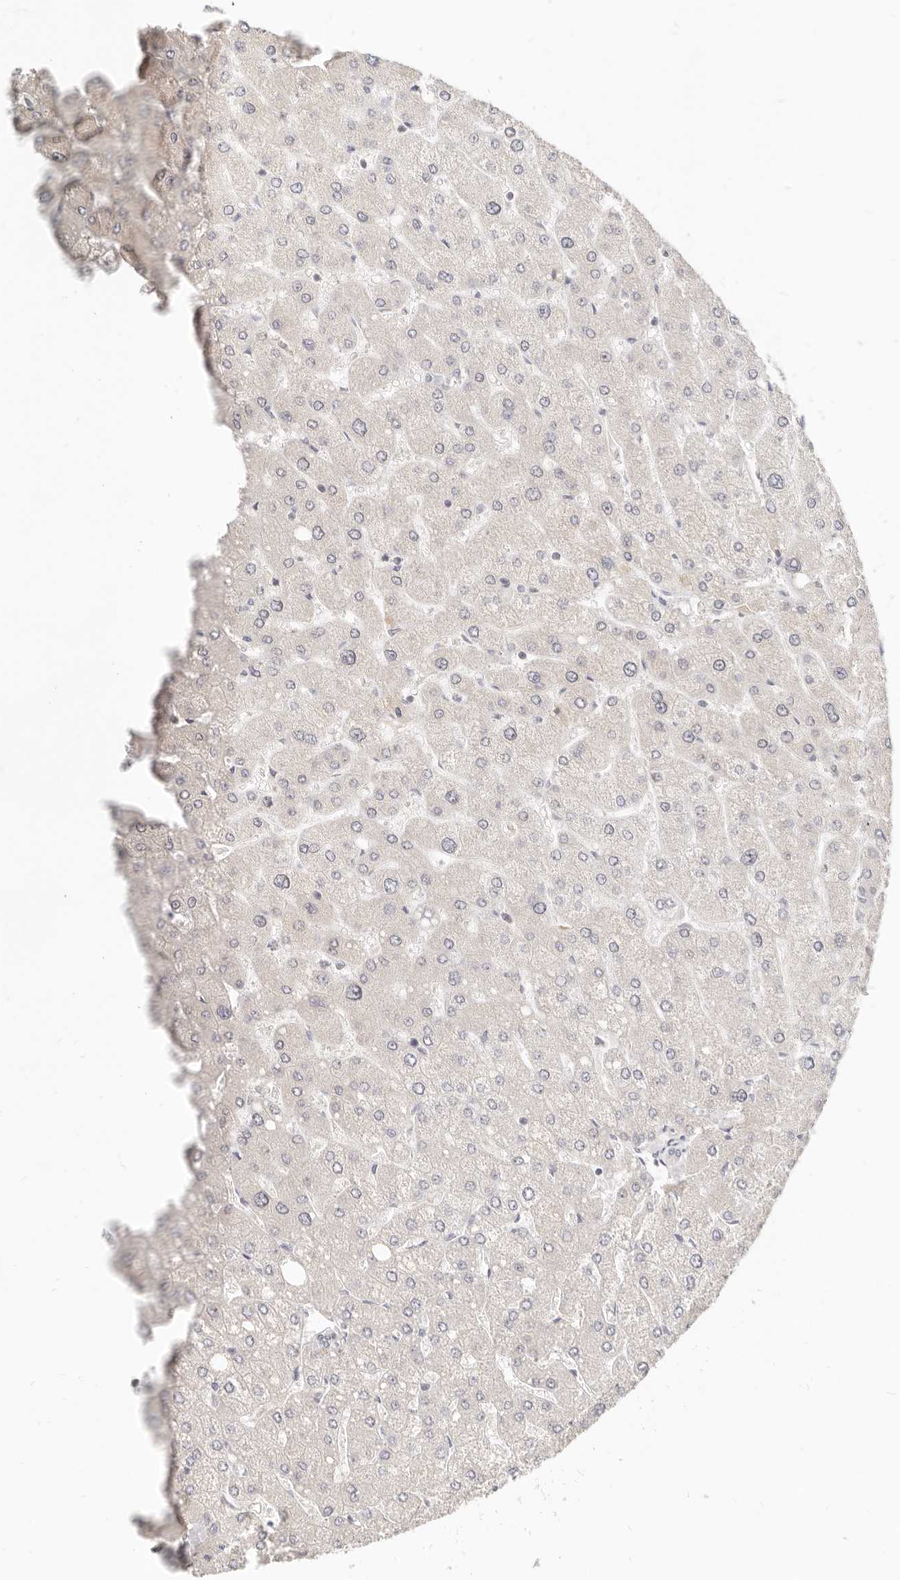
{"staining": {"intensity": "negative", "quantity": "none", "location": "none"}, "tissue": "liver", "cell_type": "Cholangiocytes", "image_type": "normal", "snomed": [{"axis": "morphology", "description": "Normal tissue, NOS"}, {"axis": "topography", "description": "Liver"}], "caption": "A photomicrograph of human liver is negative for staining in cholangiocytes. (IHC, brightfield microscopy, high magnification).", "gene": "LTB4R2", "patient": {"sex": "male", "age": 55}}